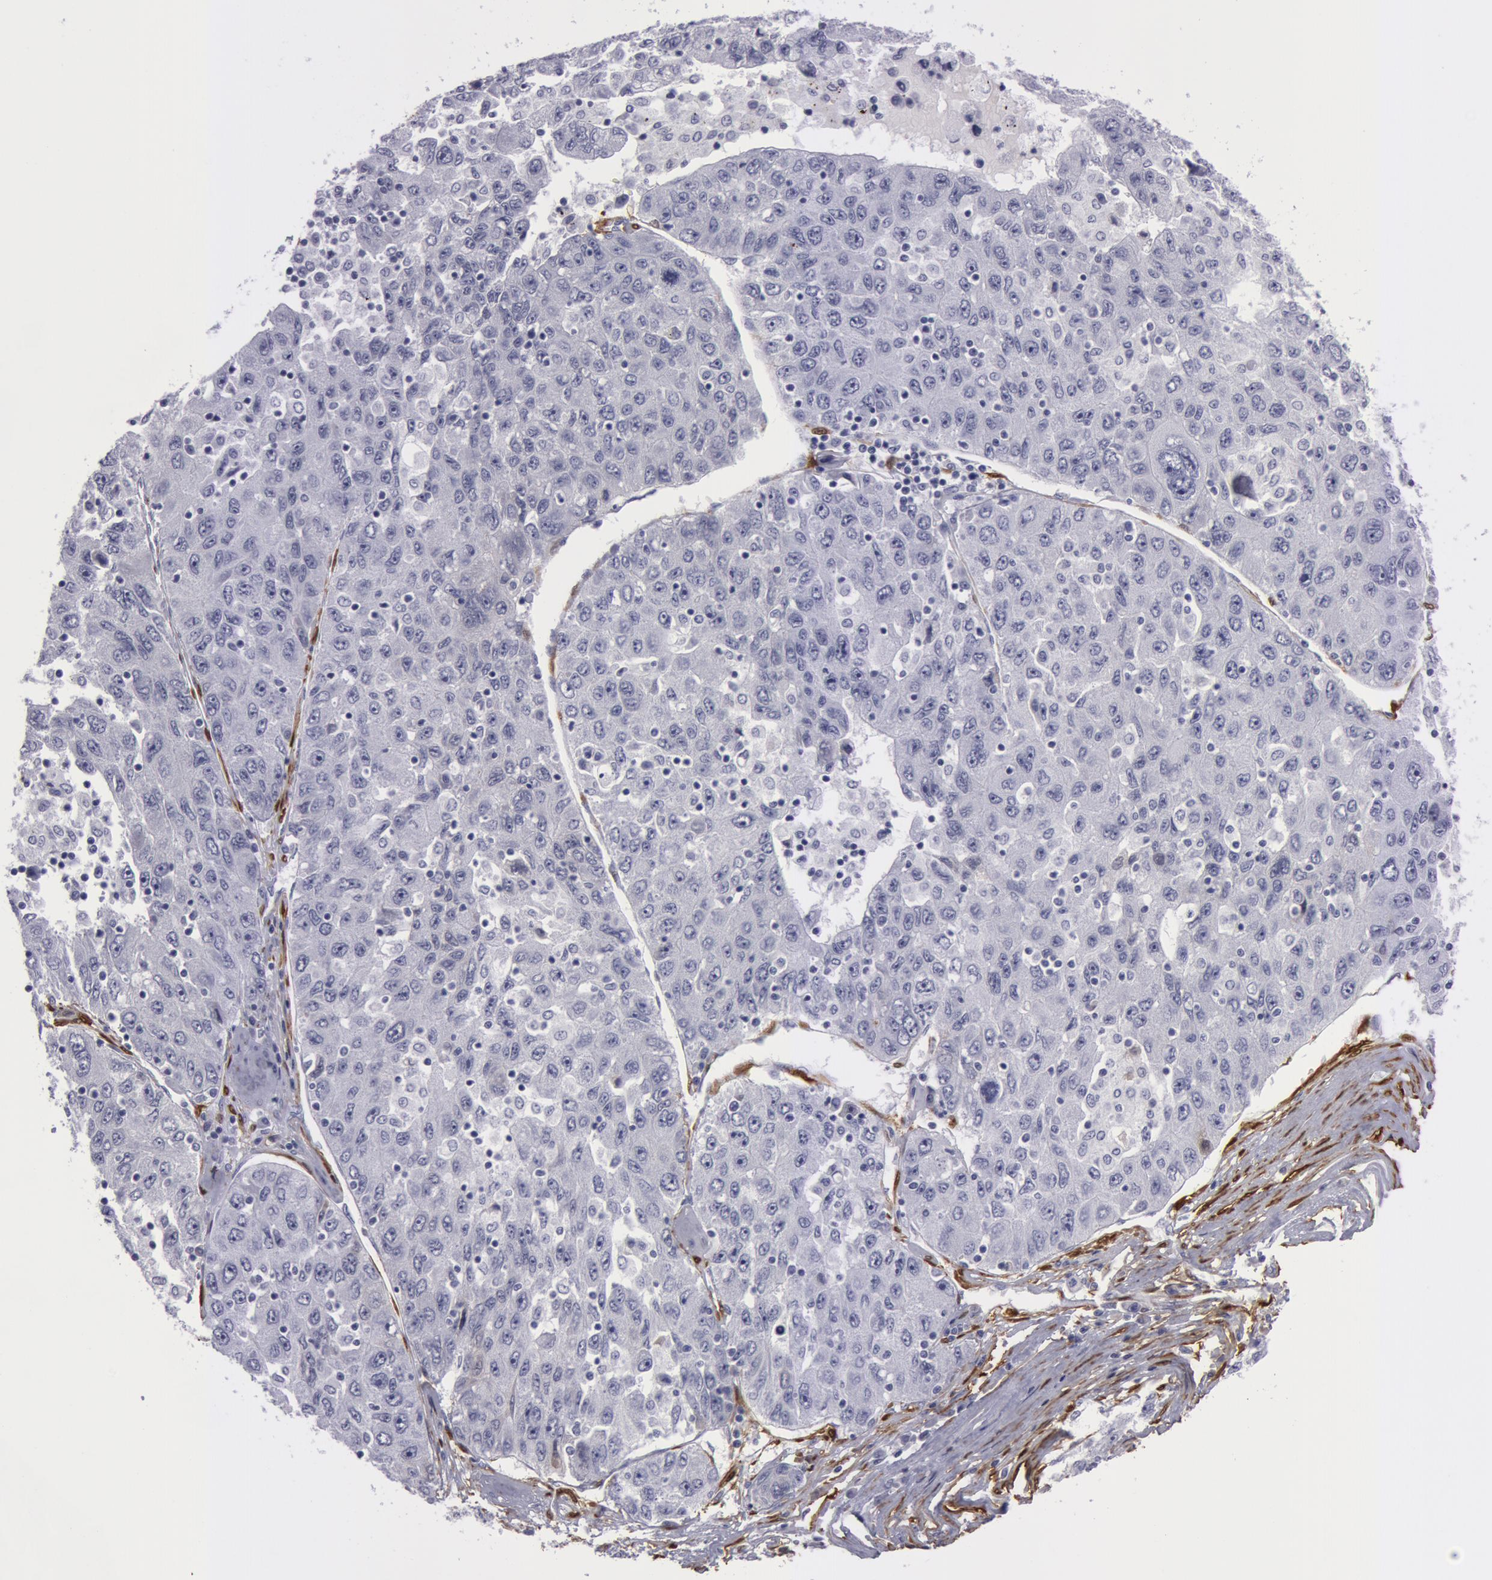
{"staining": {"intensity": "negative", "quantity": "none", "location": "none"}, "tissue": "liver cancer", "cell_type": "Tumor cells", "image_type": "cancer", "snomed": [{"axis": "morphology", "description": "Carcinoma, Hepatocellular, NOS"}, {"axis": "topography", "description": "Liver"}], "caption": "Liver cancer was stained to show a protein in brown. There is no significant staining in tumor cells. The staining was performed using DAB to visualize the protein expression in brown, while the nuclei were stained in blue with hematoxylin (Magnification: 20x).", "gene": "TAGLN", "patient": {"sex": "male", "age": 49}}